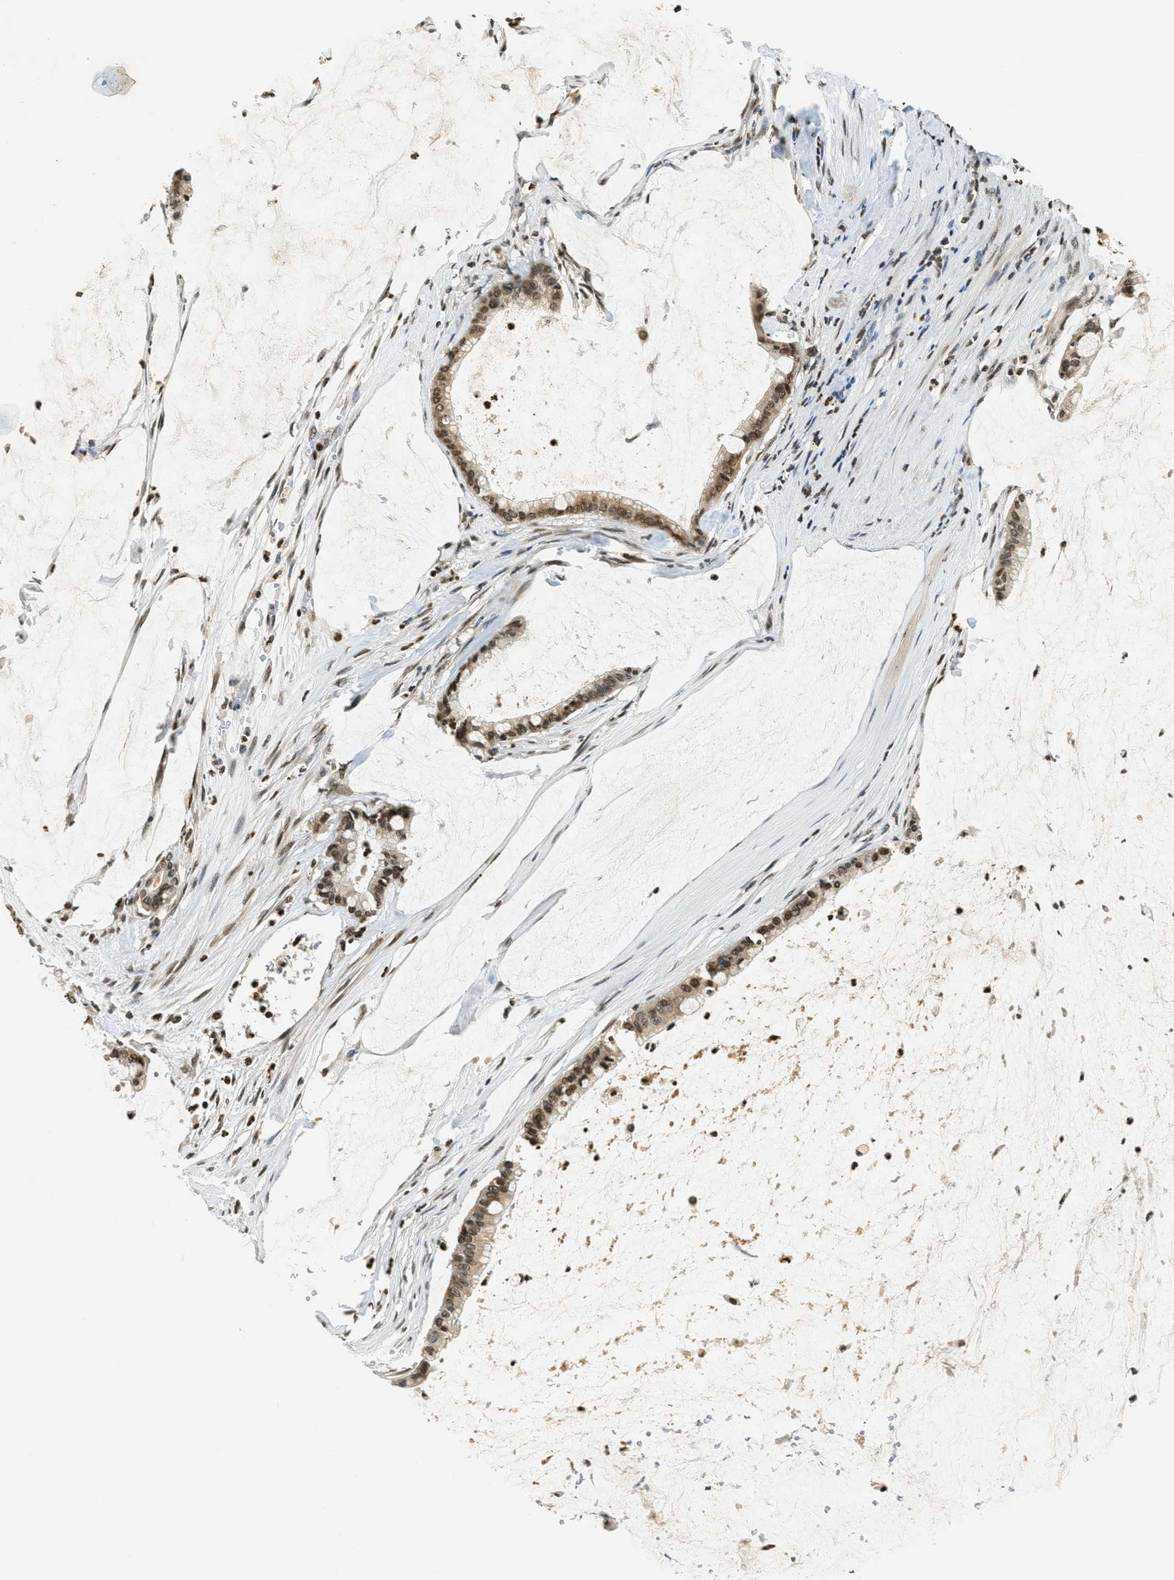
{"staining": {"intensity": "moderate", "quantity": ">75%", "location": "nuclear"}, "tissue": "pancreatic cancer", "cell_type": "Tumor cells", "image_type": "cancer", "snomed": [{"axis": "morphology", "description": "Adenocarcinoma, NOS"}, {"axis": "topography", "description": "Pancreas"}], "caption": "Tumor cells show medium levels of moderate nuclear staining in approximately >75% of cells in human pancreatic adenocarcinoma. (DAB (3,3'-diaminobenzidine) IHC with brightfield microscopy, high magnification).", "gene": "LDB2", "patient": {"sex": "male", "age": 41}}